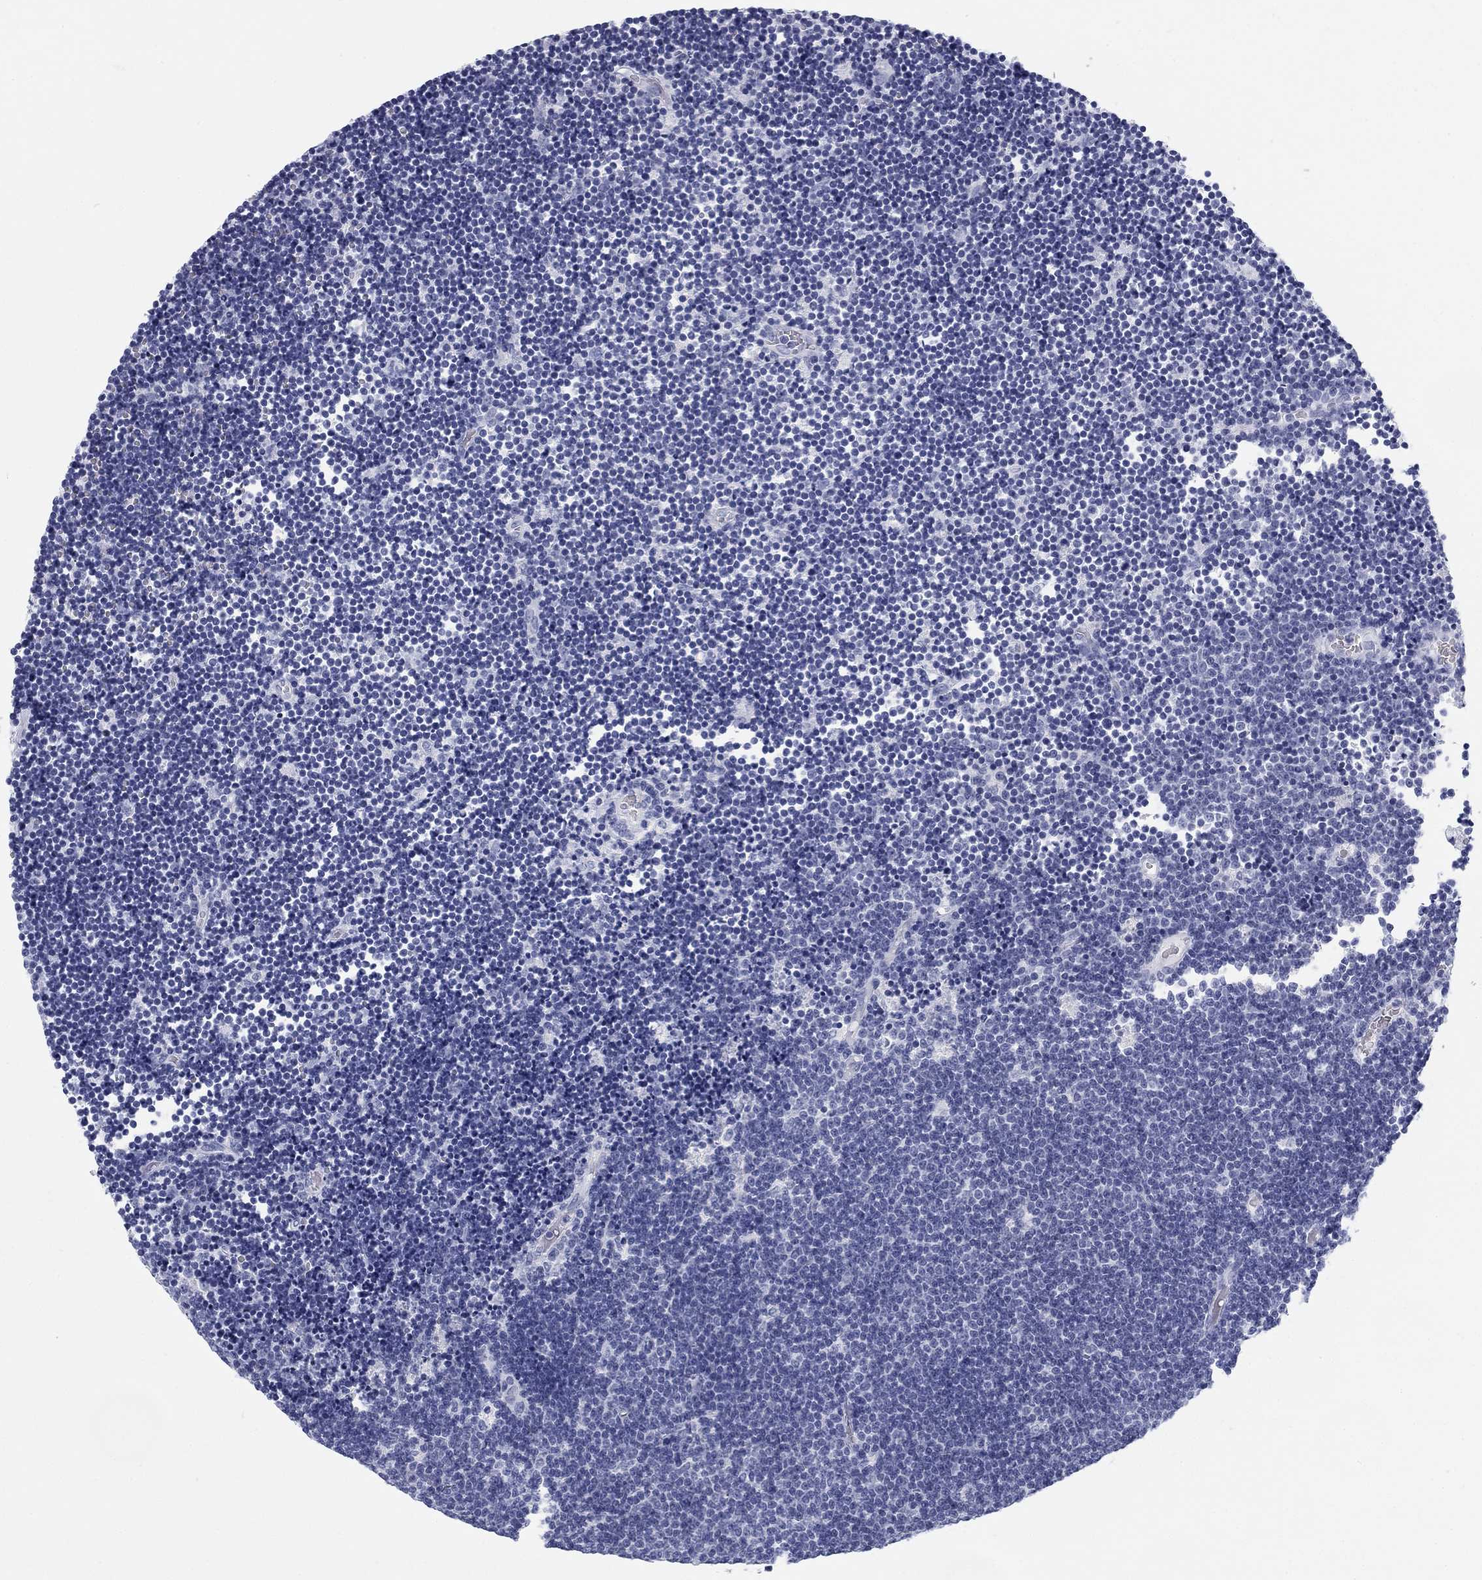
{"staining": {"intensity": "negative", "quantity": "none", "location": "none"}, "tissue": "lymphoma", "cell_type": "Tumor cells", "image_type": "cancer", "snomed": [{"axis": "morphology", "description": "Malignant lymphoma, non-Hodgkin's type, Low grade"}, {"axis": "topography", "description": "Brain"}], "caption": "Immunohistochemical staining of human lymphoma displays no significant expression in tumor cells.", "gene": "CALB1", "patient": {"sex": "female", "age": 66}}